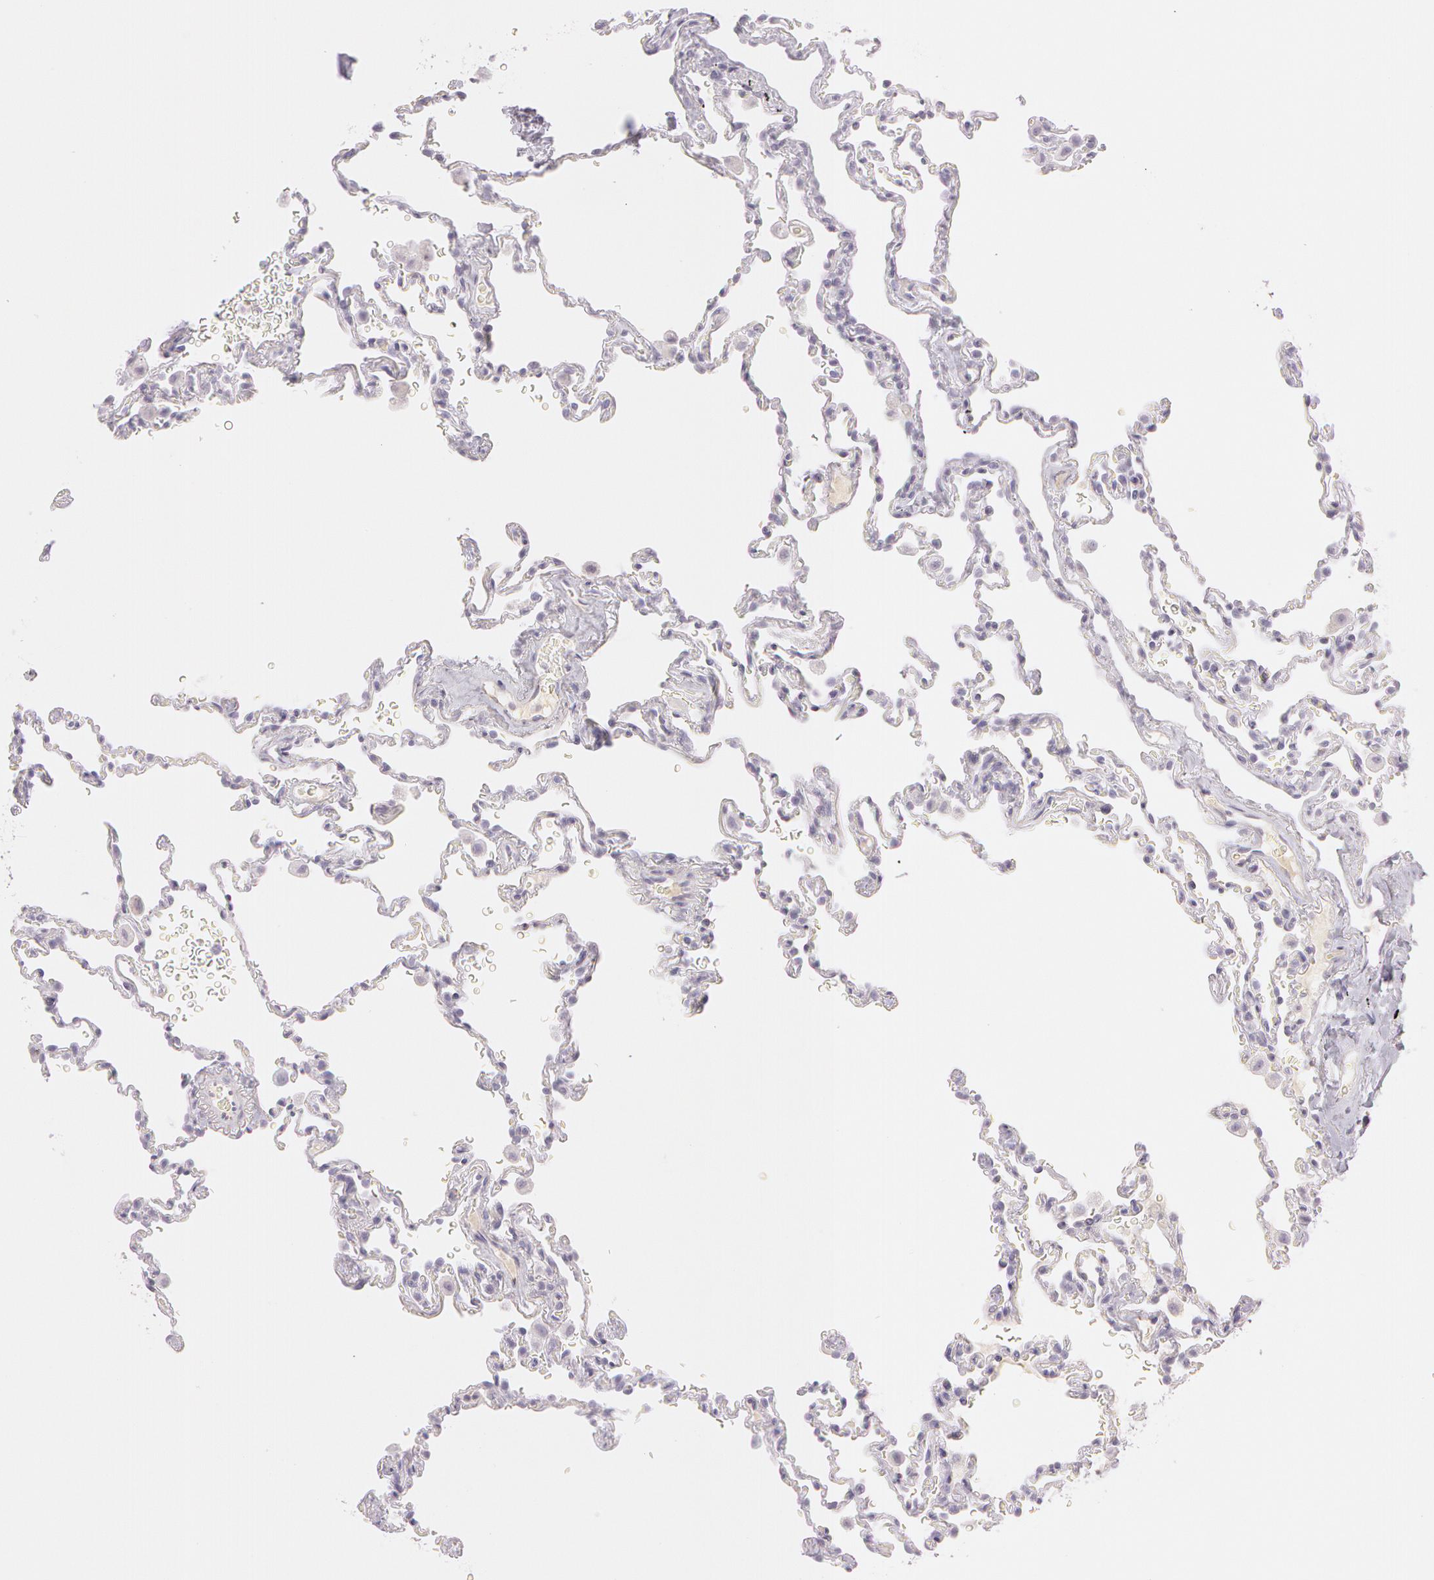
{"staining": {"intensity": "negative", "quantity": "none", "location": "none"}, "tissue": "lung", "cell_type": "Alveolar cells", "image_type": "normal", "snomed": [{"axis": "morphology", "description": "Normal tissue, NOS"}, {"axis": "topography", "description": "Lung"}], "caption": "DAB (3,3'-diaminobenzidine) immunohistochemical staining of benign lung displays no significant expression in alveolar cells.", "gene": "OTC", "patient": {"sex": "male", "age": 59}}